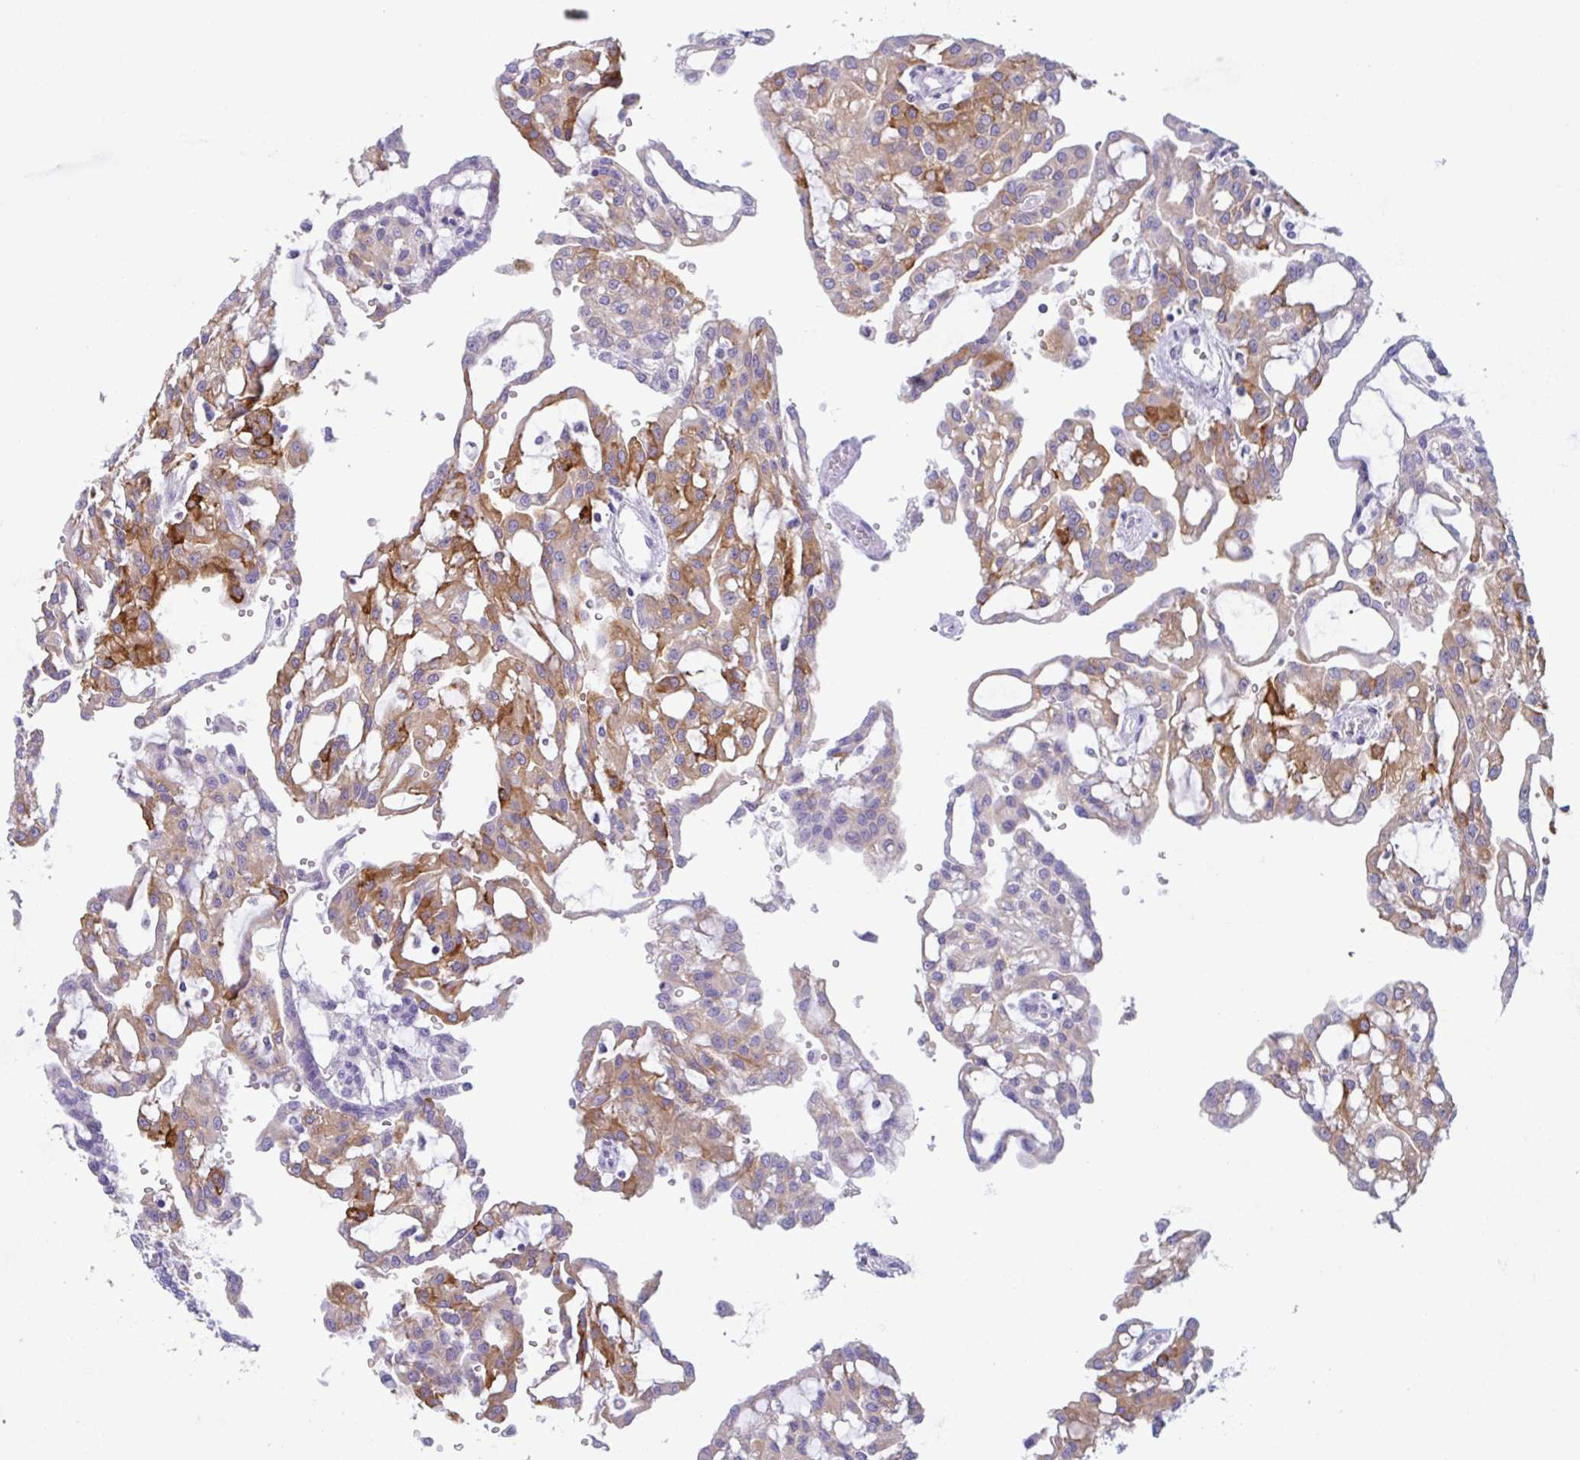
{"staining": {"intensity": "moderate", "quantity": "25%-75%", "location": "cytoplasmic/membranous"}, "tissue": "renal cancer", "cell_type": "Tumor cells", "image_type": "cancer", "snomed": [{"axis": "morphology", "description": "Adenocarcinoma, NOS"}, {"axis": "topography", "description": "Kidney"}], "caption": "Immunohistochemistry (IHC) staining of renal adenocarcinoma, which demonstrates medium levels of moderate cytoplasmic/membranous expression in approximately 25%-75% of tumor cells indicating moderate cytoplasmic/membranous protein expression. The staining was performed using DAB (3,3'-diaminobenzidine) (brown) for protein detection and nuclei were counterstained in hematoxylin (blue).", "gene": "DTWD2", "patient": {"sex": "male", "age": 63}}